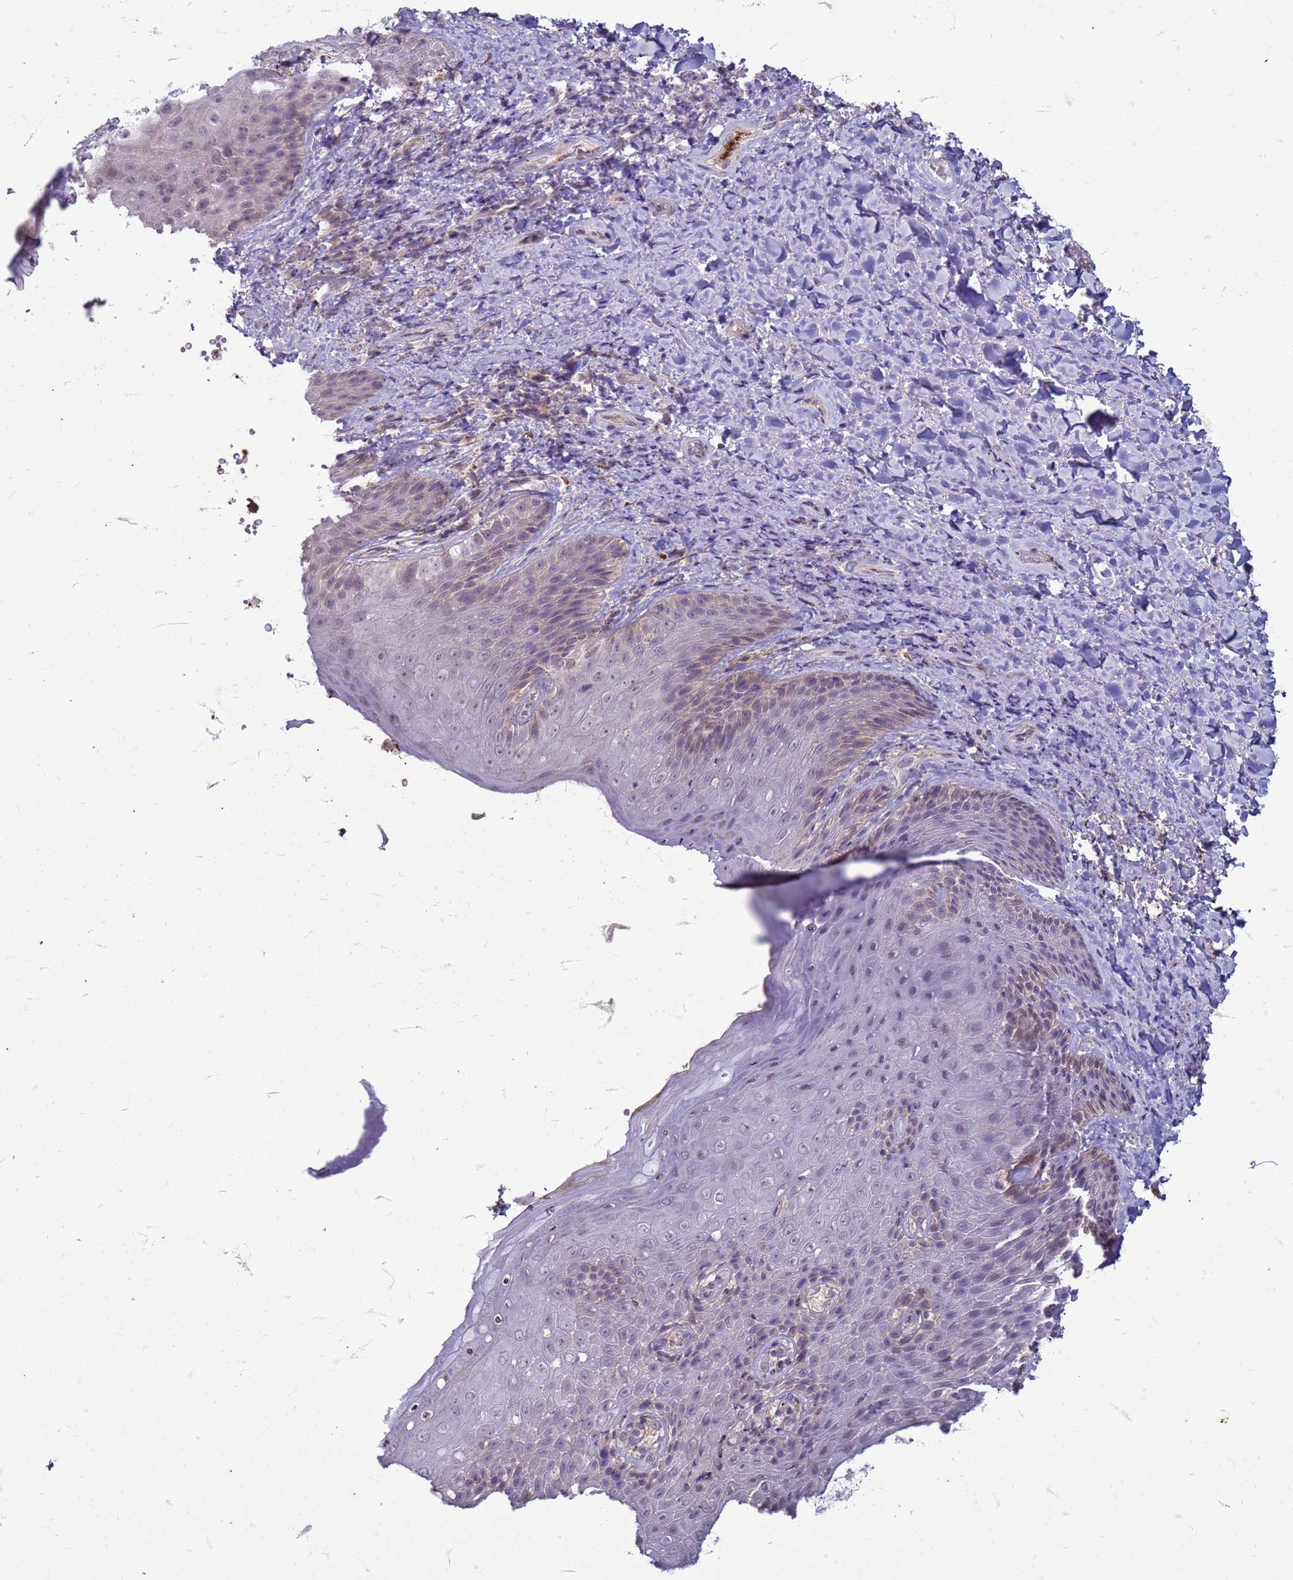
{"staining": {"intensity": "weak", "quantity": "<25%", "location": "cytoplasmic/membranous"}, "tissue": "skin", "cell_type": "Epidermal cells", "image_type": "normal", "snomed": [{"axis": "morphology", "description": "Normal tissue, NOS"}, {"axis": "topography", "description": "Anal"}], "caption": "Immunohistochemistry of normal human skin demonstrates no expression in epidermal cells.", "gene": "SLC15A3", "patient": {"sex": "female", "age": 89}}